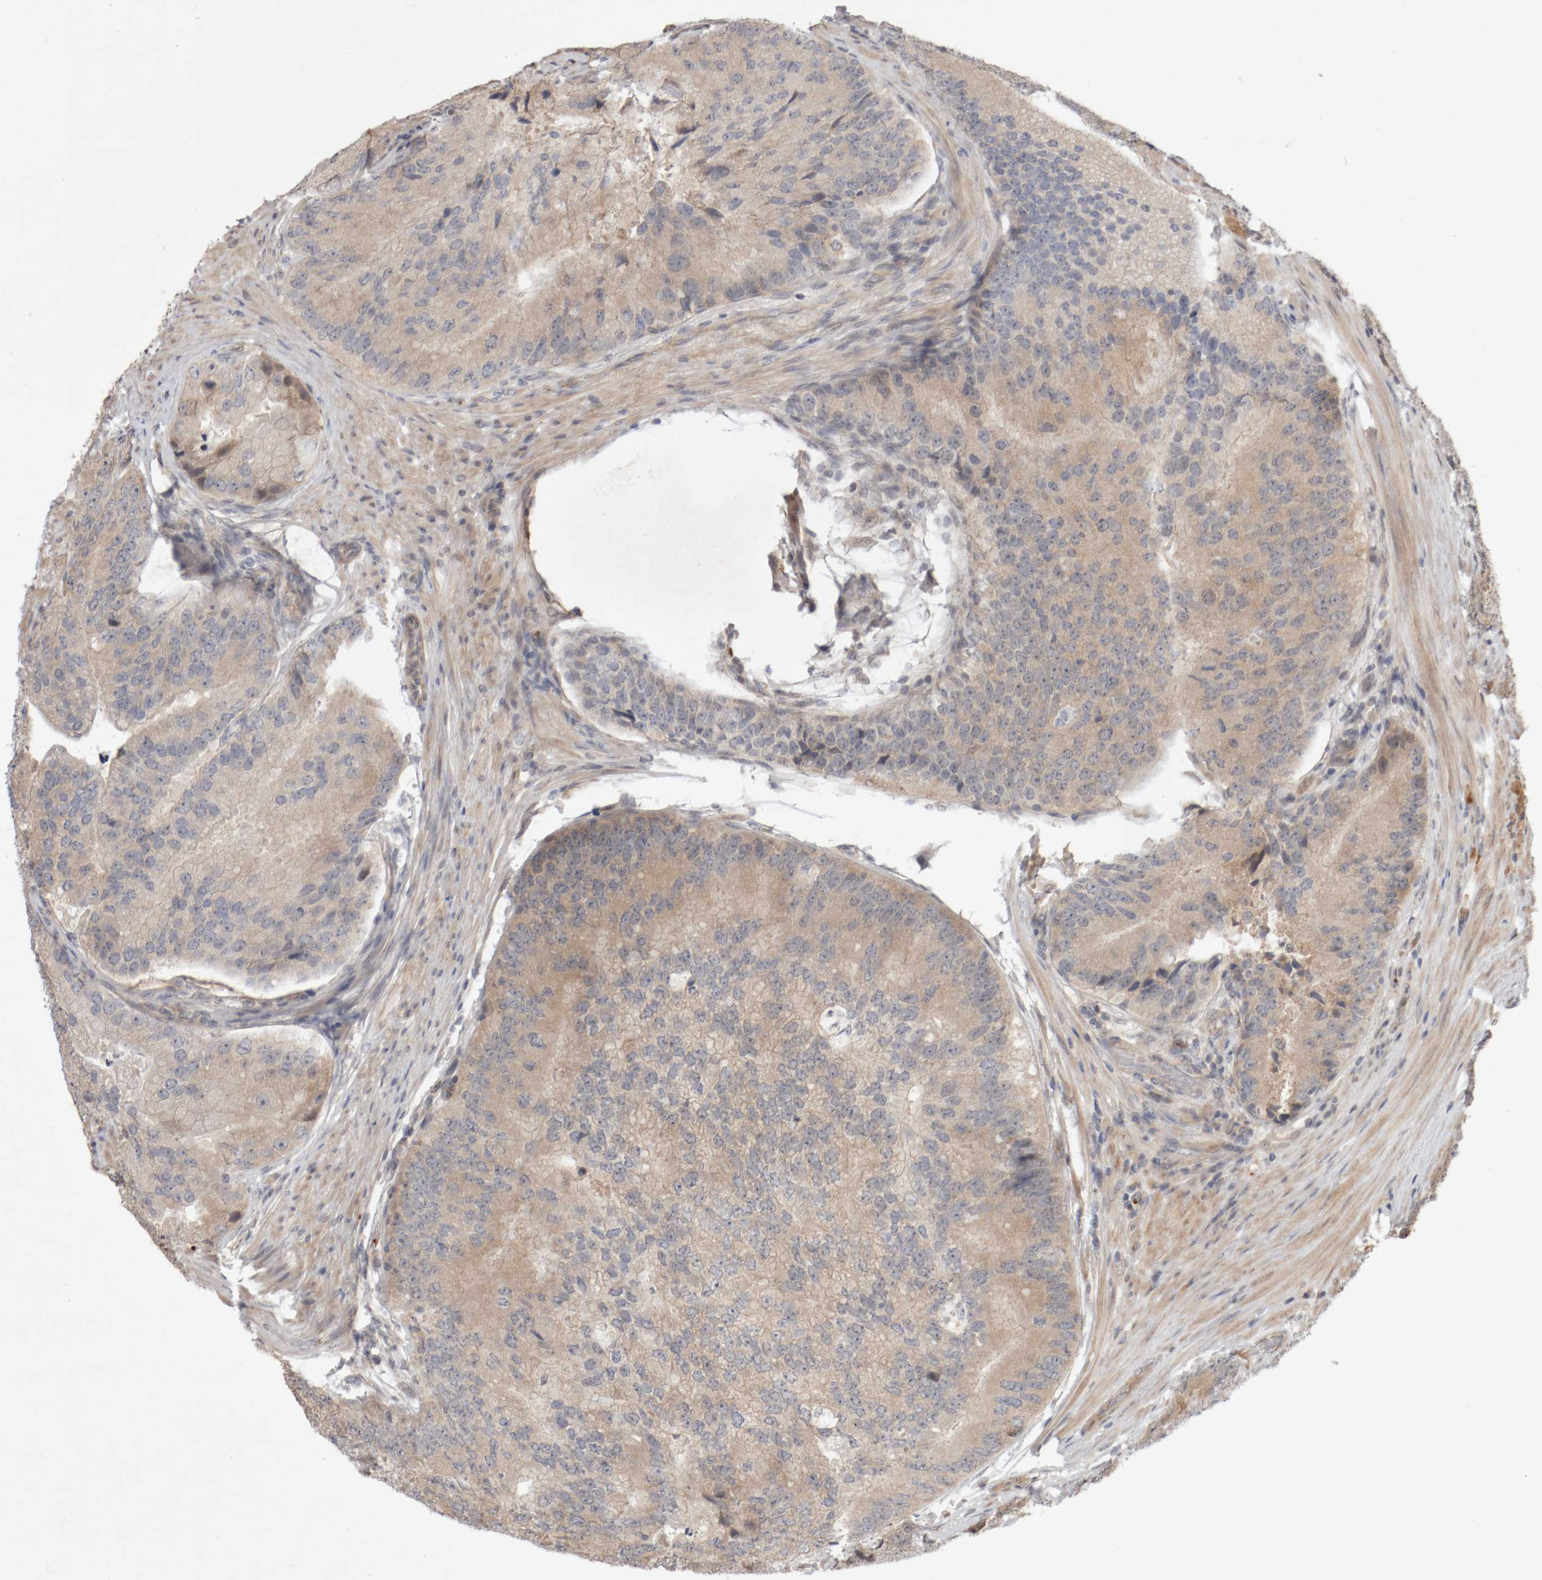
{"staining": {"intensity": "weak", "quantity": "25%-75%", "location": "cytoplasmic/membranous"}, "tissue": "prostate cancer", "cell_type": "Tumor cells", "image_type": "cancer", "snomed": [{"axis": "morphology", "description": "Adenocarcinoma, High grade"}, {"axis": "topography", "description": "Prostate"}], "caption": "Immunohistochemistry of human prostate cancer displays low levels of weak cytoplasmic/membranous positivity in approximately 25%-75% of tumor cells.", "gene": "DPH7", "patient": {"sex": "male", "age": 70}}